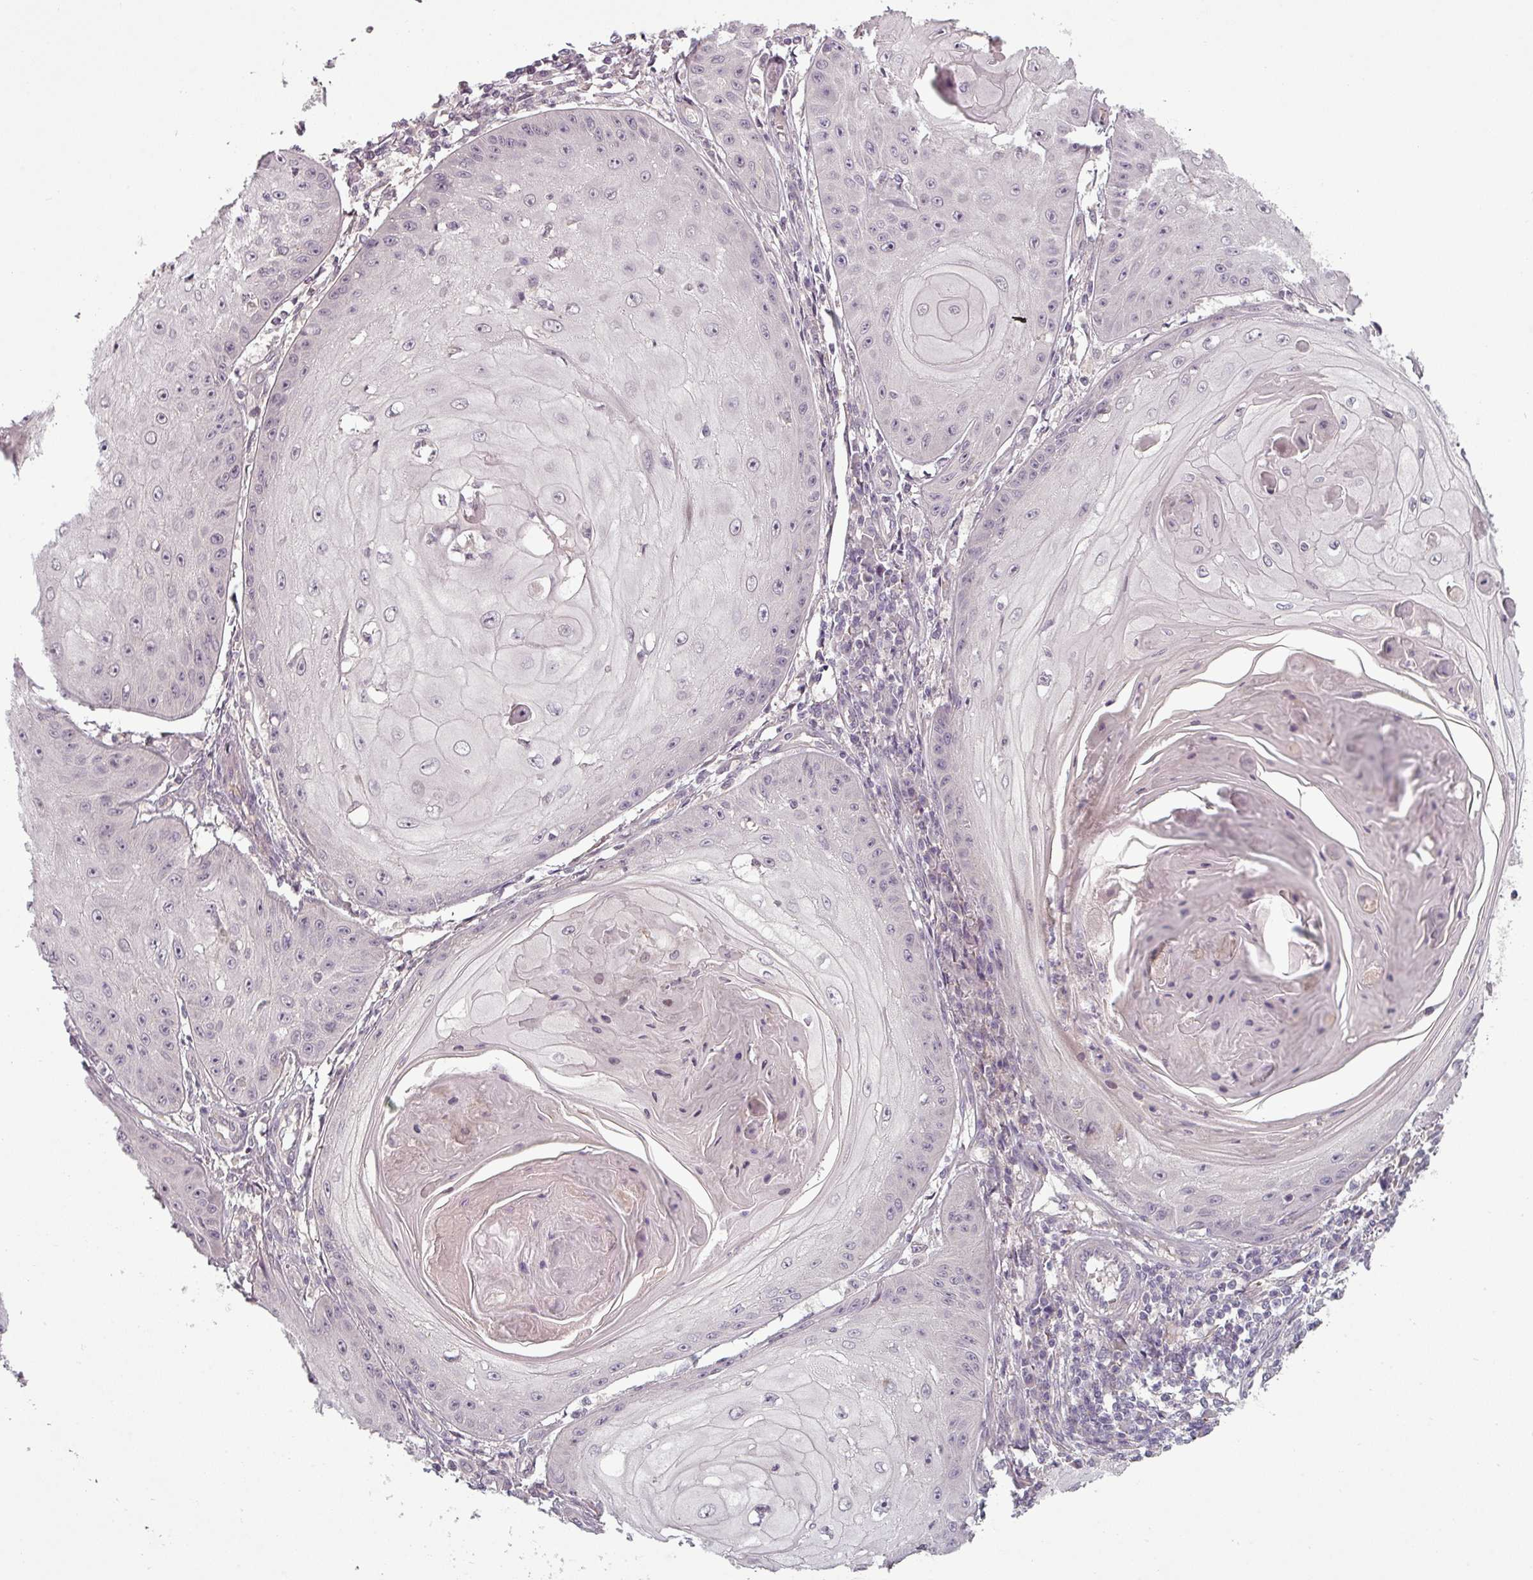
{"staining": {"intensity": "negative", "quantity": "none", "location": "none"}, "tissue": "skin cancer", "cell_type": "Tumor cells", "image_type": "cancer", "snomed": [{"axis": "morphology", "description": "Squamous cell carcinoma, NOS"}, {"axis": "topography", "description": "Skin"}], "caption": "Immunohistochemistry (IHC) of human skin cancer (squamous cell carcinoma) exhibits no positivity in tumor cells.", "gene": "SLC16A9", "patient": {"sex": "male", "age": 70}}